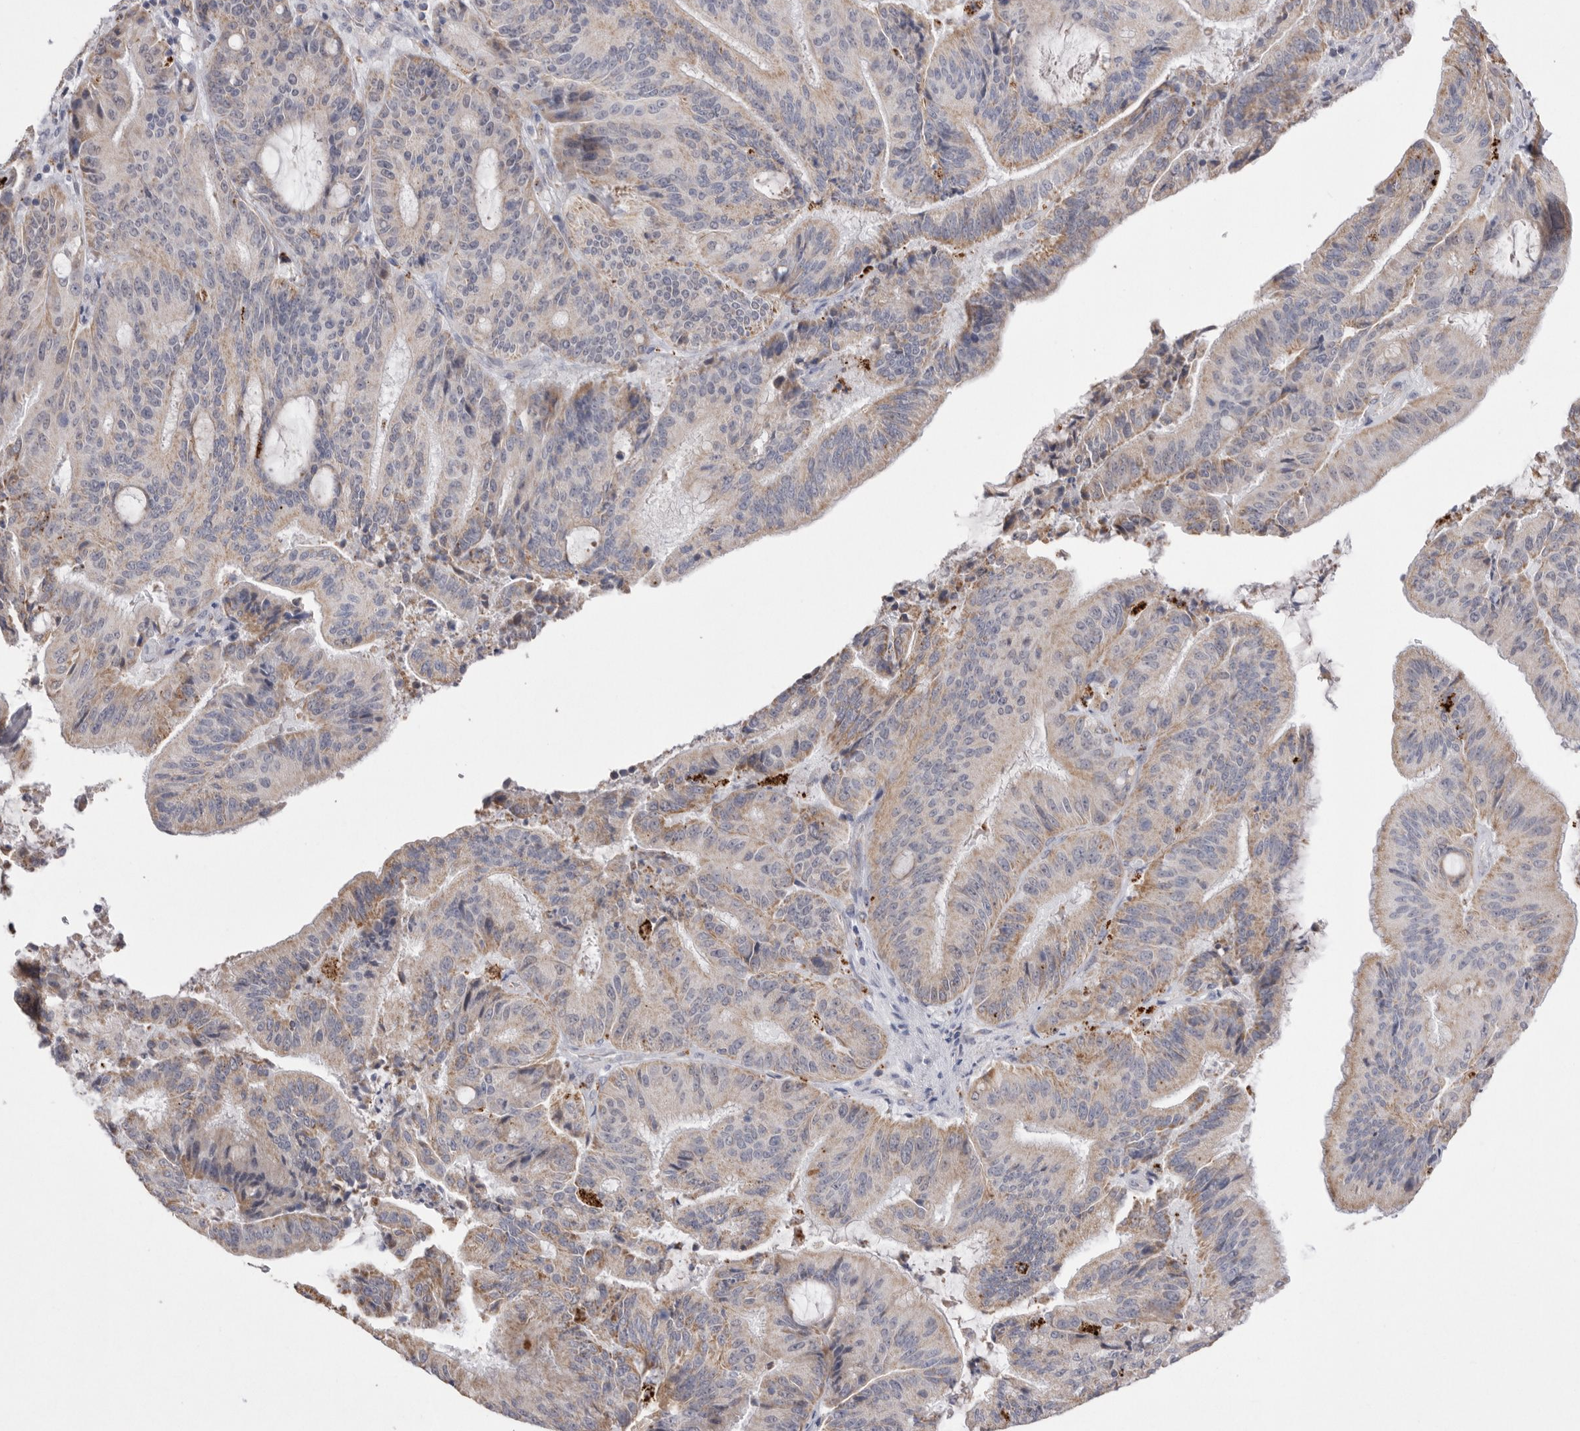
{"staining": {"intensity": "weak", "quantity": "25%-75%", "location": "cytoplasmic/membranous"}, "tissue": "liver cancer", "cell_type": "Tumor cells", "image_type": "cancer", "snomed": [{"axis": "morphology", "description": "Normal tissue, NOS"}, {"axis": "morphology", "description": "Cholangiocarcinoma"}, {"axis": "topography", "description": "Liver"}, {"axis": "topography", "description": "Peripheral nerve tissue"}], "caption": "Immunohistochemistry (IHC) staining of cholangiocarcinoma (liver), which exhibits low levels of weak cytoplasmic/membranous expression in approximately 25%-75% of tumor cells indicating weak cytoplasmic/membranous protein staining. The staining was performed using DAB (3,3'-diaminobenzidine) (brown) for protein detection and nuclei were counterstained in hematoxylin (blue).", "gene": "VDAC3", "patient": {"sex": "female", "age": 73}}